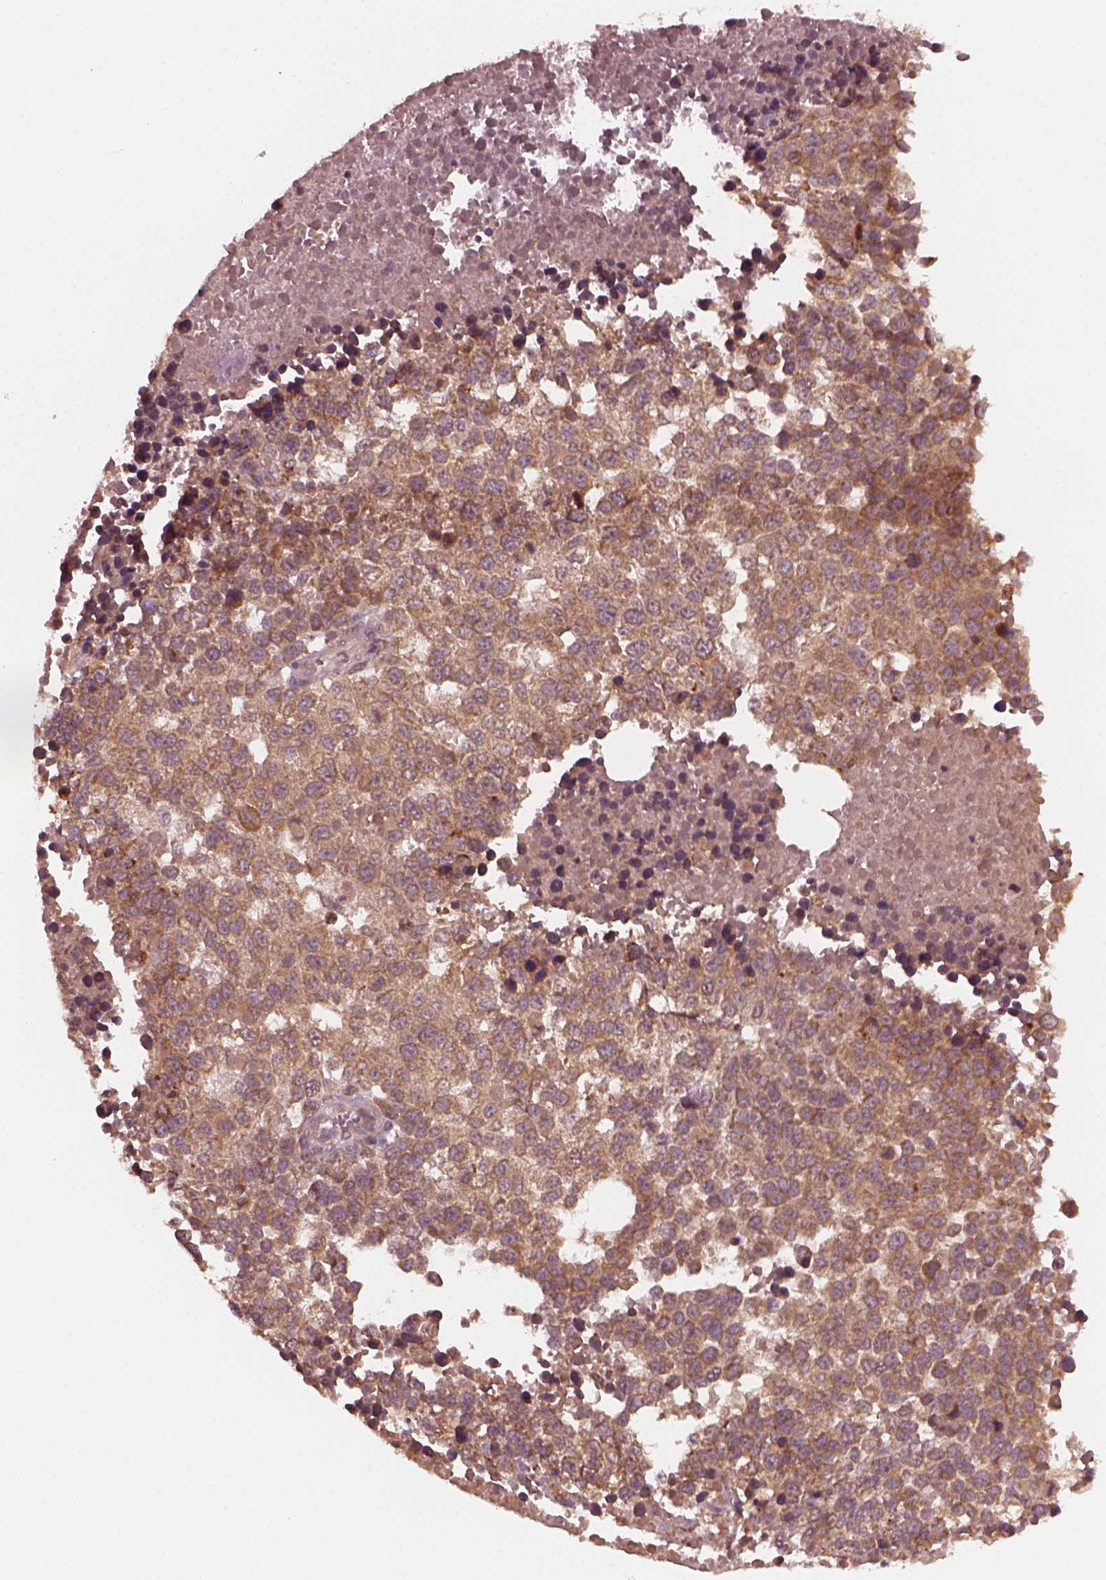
{"staining": {"intensity": "moderate", "quantity": ">75%", "location": "cytoplasmic/membranous"}, "tissue": "melanoma", "cell_type": "Tumor cells", "image_type": "cancer", "snomed": [{"axis": "morphology", "description": "Malignant melanoma, Metastatic site"}, {"axis": "topography", "description": "Skin"}], "caption": "A photomicrograph of human melanoma stained for a protein displays moderate cytoplasmic/membranous brown staining in tumor cells. Using DAB (3,3'-diaminobenzidine) (brown) and hematoxylin (blue) stains, captured at high magnification using brightfield microscopy.", "gene": "FAF2", "patient": {"sex": "male", "age": 84}}